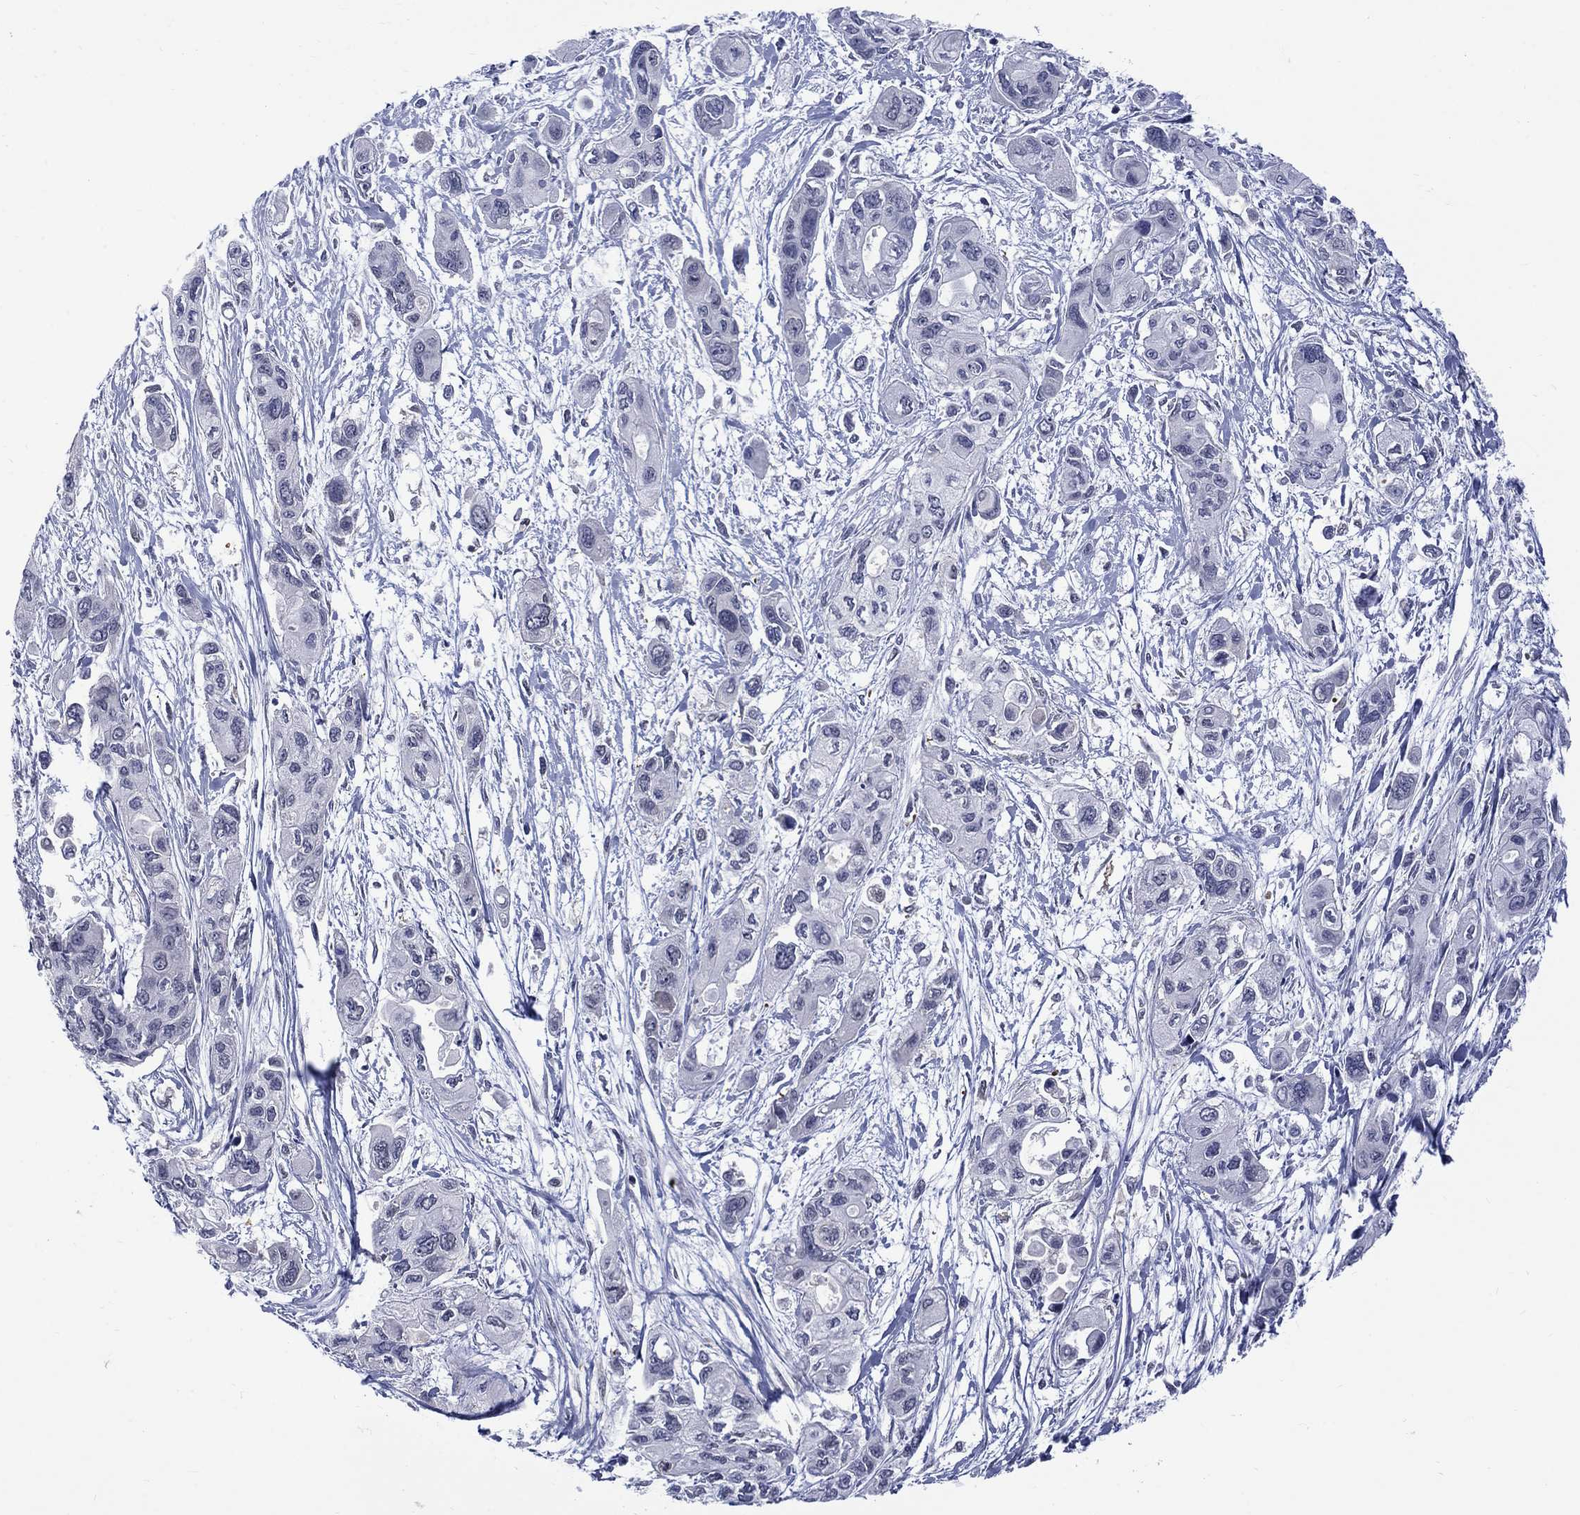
{"staining": {"intensity": "negative", "quantity": "none", "location": "none"}, "tissue": "pancreatic cancer", "cell_type": "Tumor cells", "image_type": "cancer", "snomed": [{"axis": "morphology", "description": "Adenocarcinoma, NOS"}, {"axis": "topography", "description": "Pancreas"}], "caption": "IHC photomicrograph of neoplastic tissue: human pancreatic adenocarcinoma stained with DAB (3,3'-diaminobenzidine) demonstrates no significant protein positivity in tumor cells.", "gene": "HKDC1", "patient": {"sex": "female", "age": 47}}